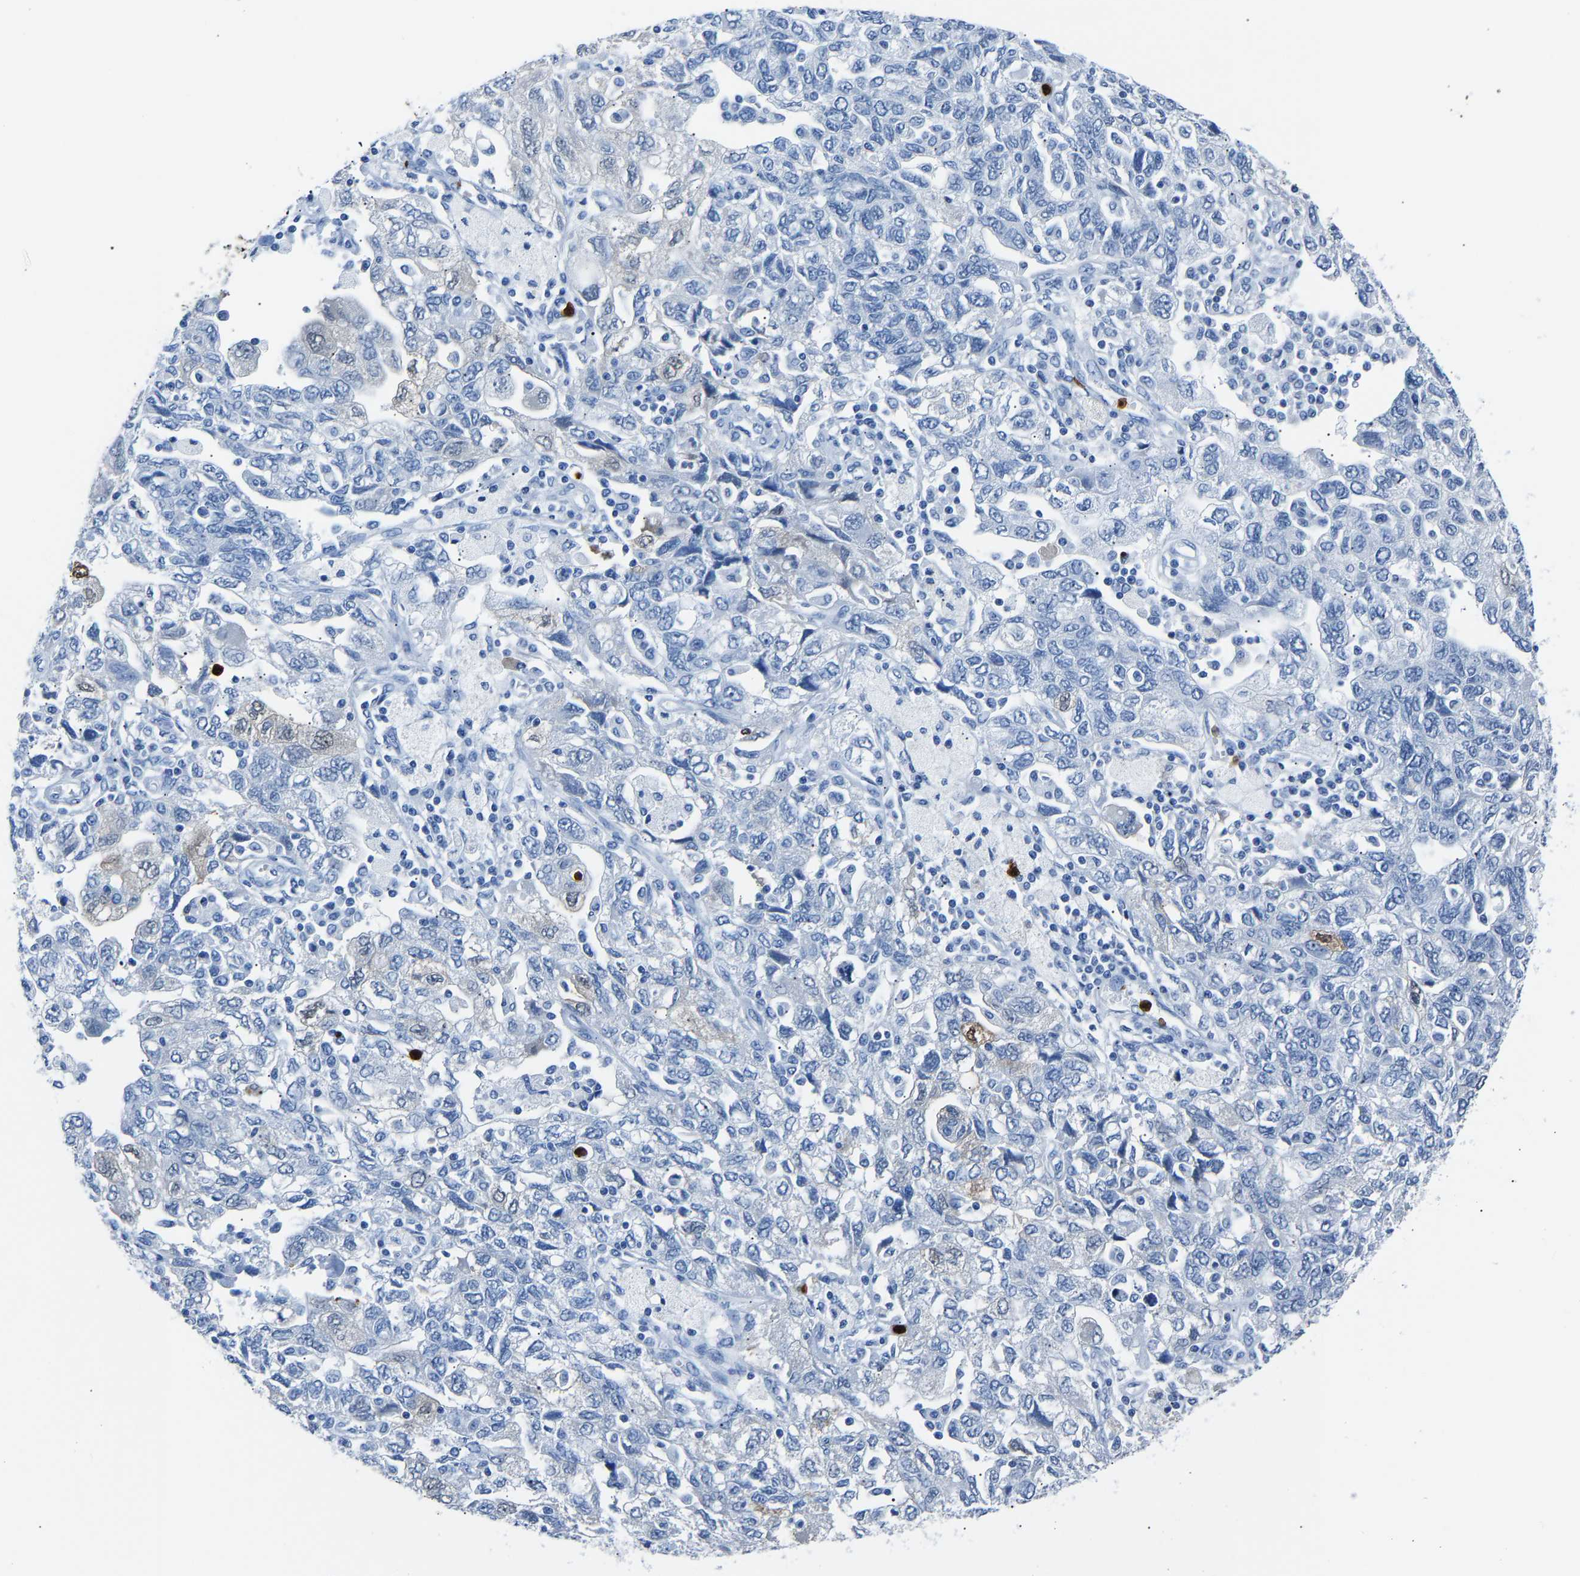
{"staining": {"intensity": "negative", "quantity": "none", "location": "none"}, "tissue": "ovarian cancer", "cell_type": "Tumor cells", "image_type": "cancer", "snomed": [{"axis": "morphology", "description": "Carcinoma, NOS"}, {"axis": "morphology", "description": "Cystadenocarcinoma, serous, NOS"}, {"axis": "topography", "description": "Ovary"}], "caption": "Immunohistochemical staining of carcinoma (ovarian) reveals no significant staining in tumor cells.", "gene": "S100P", "patient": {"sex": "female", "age": 69}}